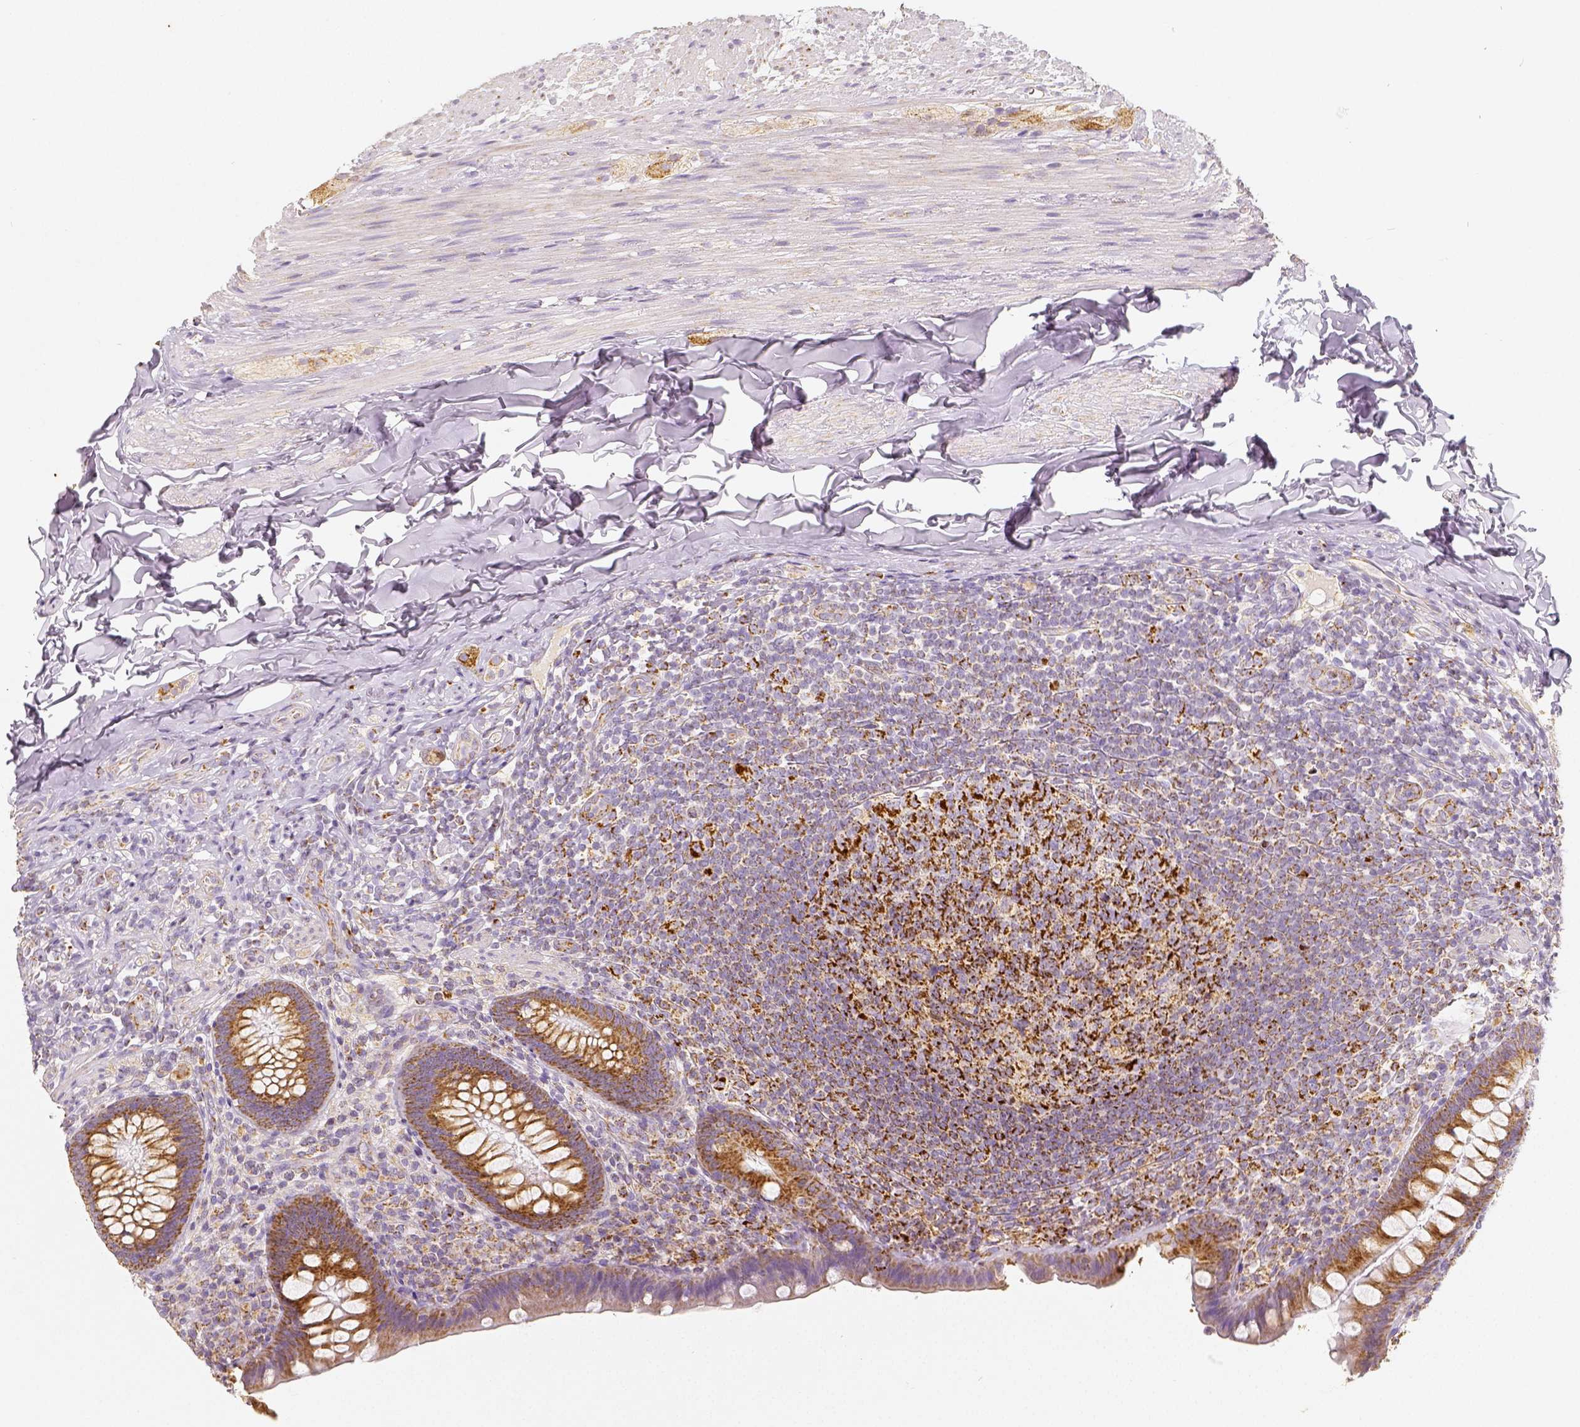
{"staining": {"intensity": "moderate", "quantity": ">75%", "location": "cytoplasmic/membranous"}, "tissue": "appendix", "cell_type": "Glandular cells", "image_type": "normal", "snomed": [{"axis": "morphology", "description": "Normal tissue, NOS"}, {"axis": "topography", "description": "Appendix"}], "caption": "Appendix stained with immunohistochemistry displays moderate cytoplasmic/membranous staining in about >75% of glandular cells. (Stains: DAB (3,3'-diaminobenzidine) in brown, nuclei in blue, Microscopy: brightfield microscopy at high magnification).", "gene": "PGAM5", "patient": {"sex": "male", "age": 47}}